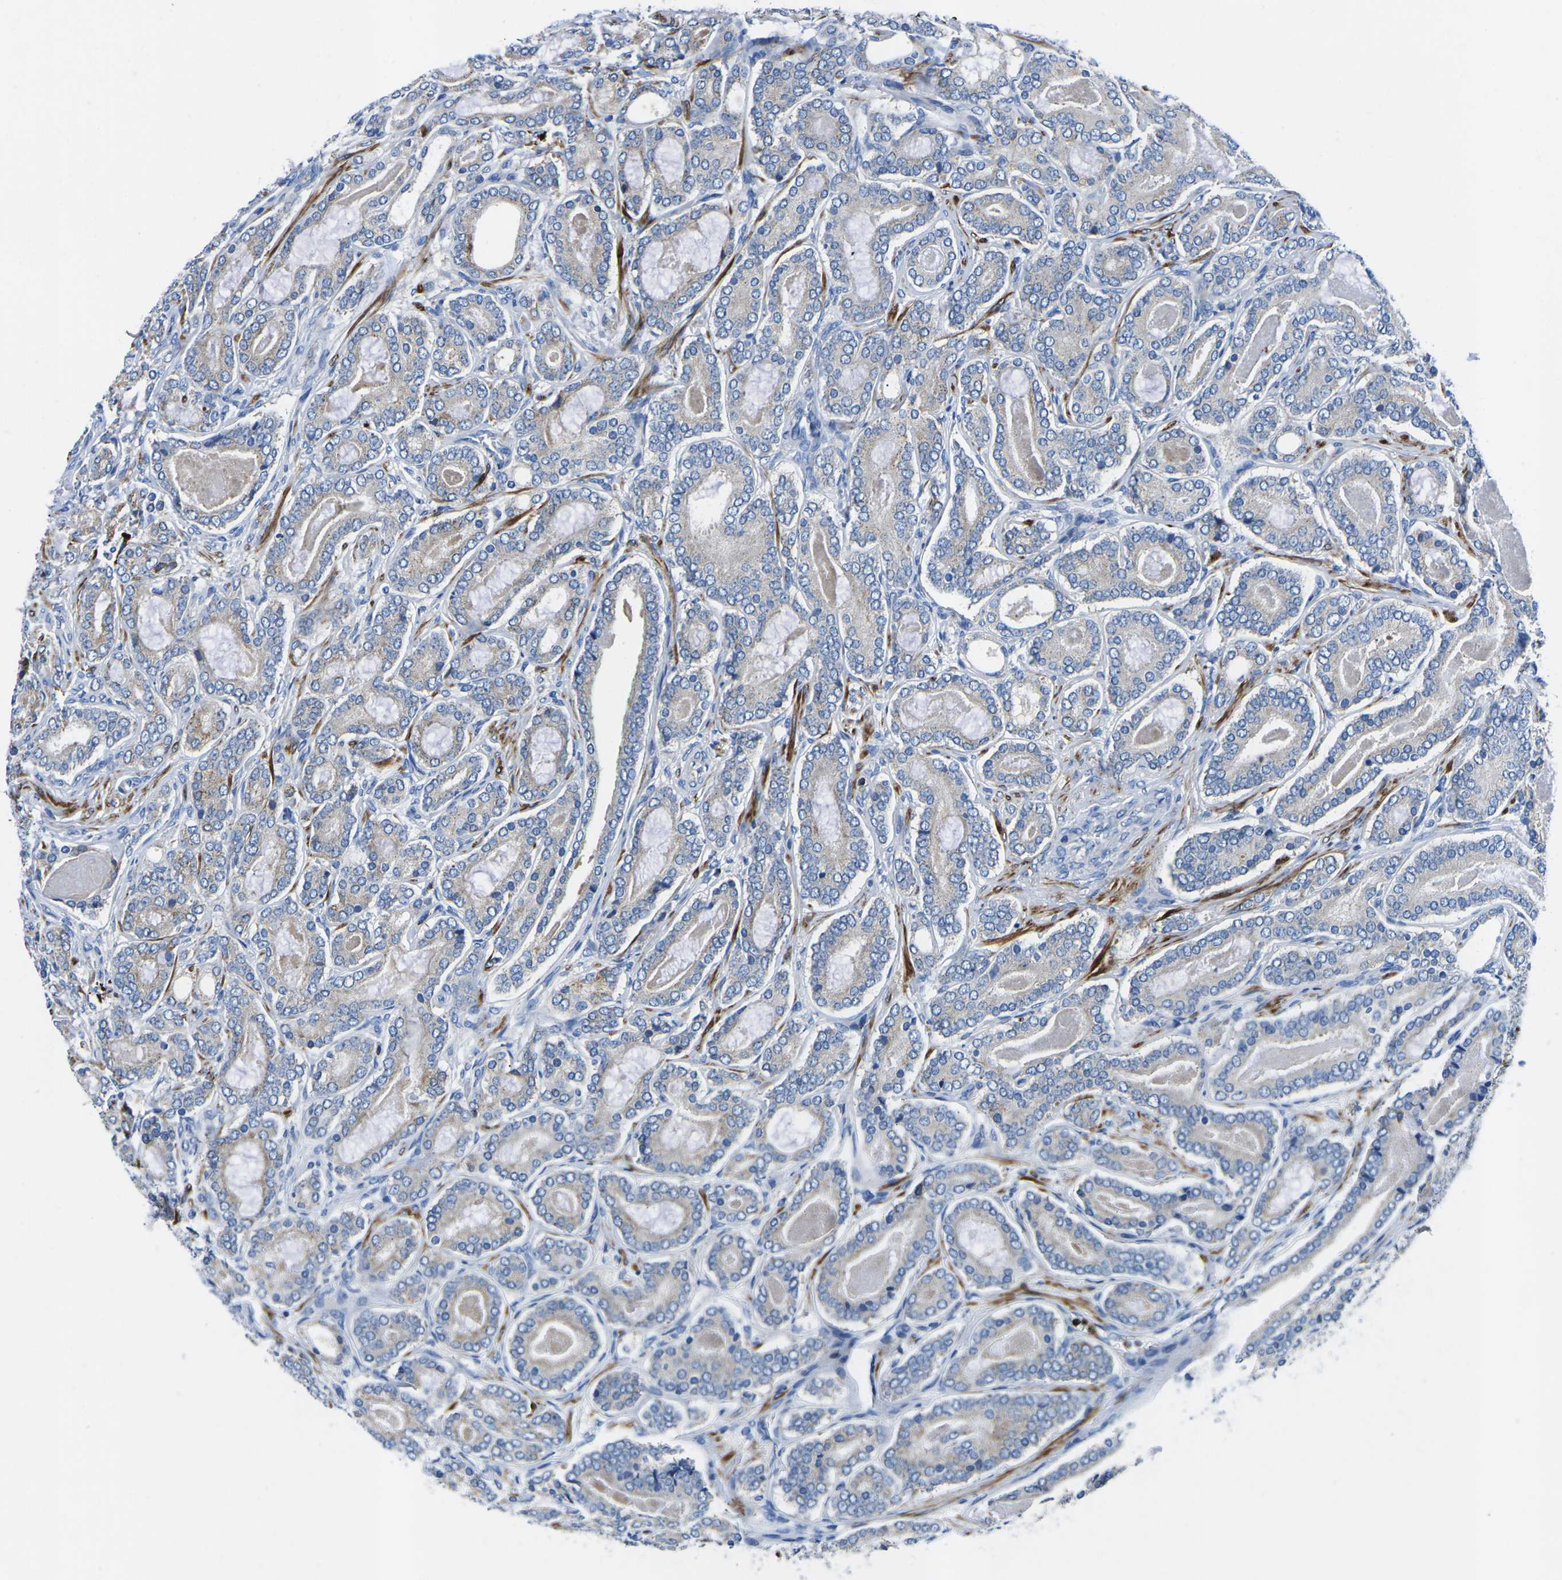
{"staining": {"intensity": "negative", "quantity": "none", "location": "none"}, "tissue": "prostate cancer", "cell_type": "Tumor cells", "image_type": "cancer", "snomed": [{"axis": "morphology", "description": "Adenocarcinoma, High grade"}, {"axis": "topography", "description": "Prostate"}], "caption": "High magnification brightfield microscopy of high-grade adenocarcinoma (prostate) stained with DAB (brown) and counterstained with hematoxylin (blue): tumor cells show no significant staining.", "gene": "MC4R", "patient": {"sex": "male", "age": 60}}